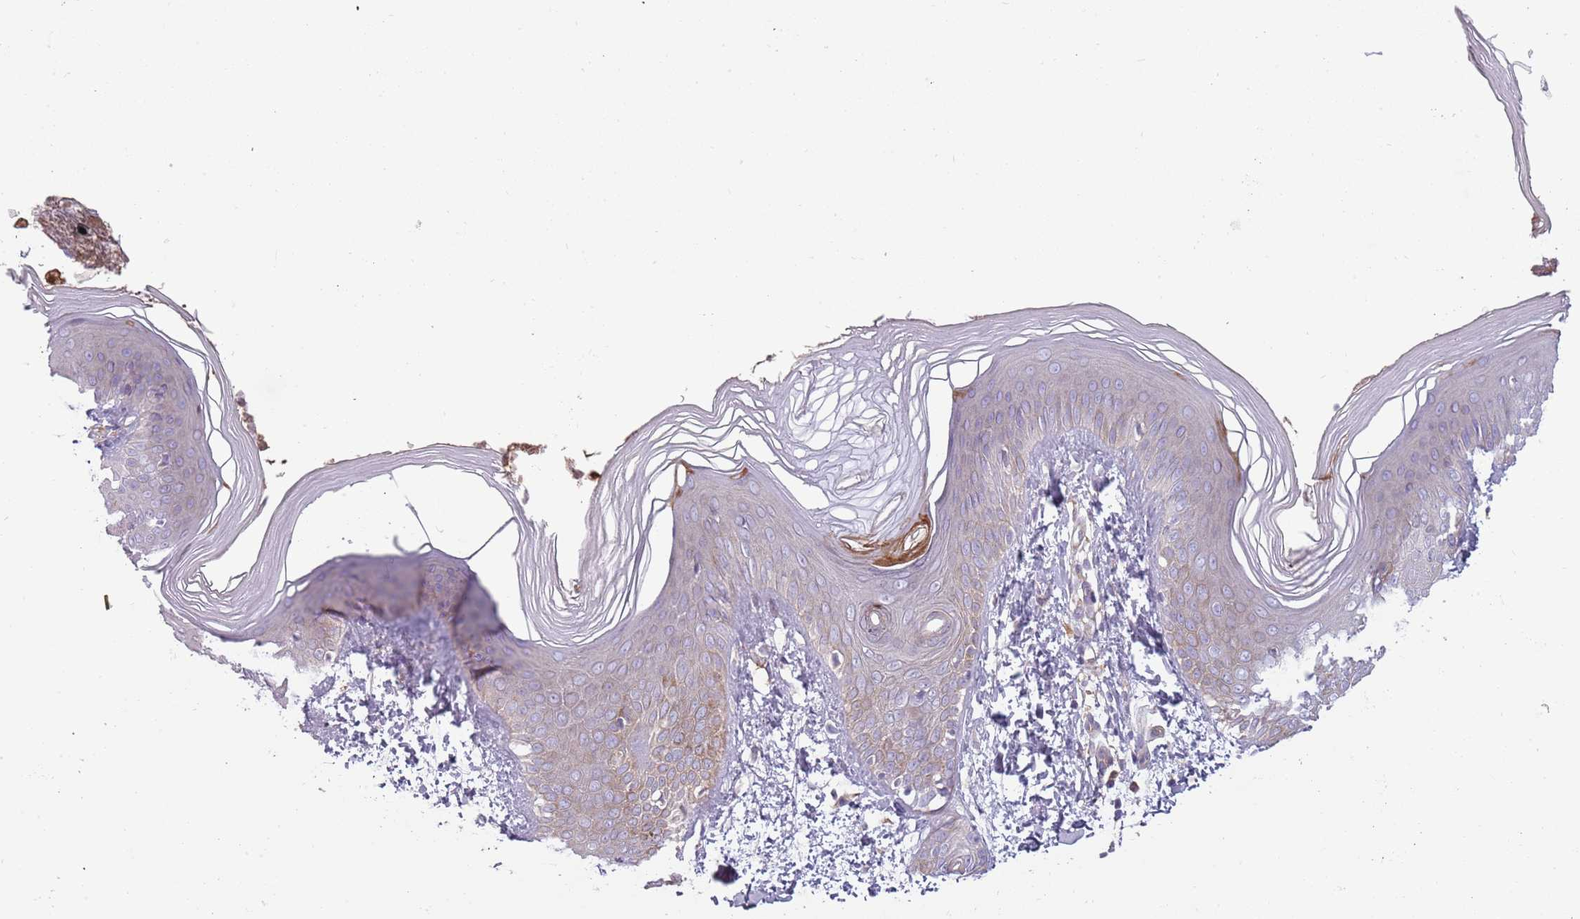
{"staining": {"intensity": "moderate", "quantity": "25%-75%", "location": "cytoplasmic/membranous"}, "tissue": "skin", "cell_type": "Epidermal cells", "image_type": "normal", "snomed": [{"axis": "morphology", "description": "Normal tissue, NOS"}, {"axis": "topography", "description": "Anal"}], "caption": "Moderate cytoplasmic/membranous protein positivity is appreciated in approximately 25%-75% of epidermal cells in skin.", "gene": "NADK", "patient": {"sex": "female", "age": 40}}